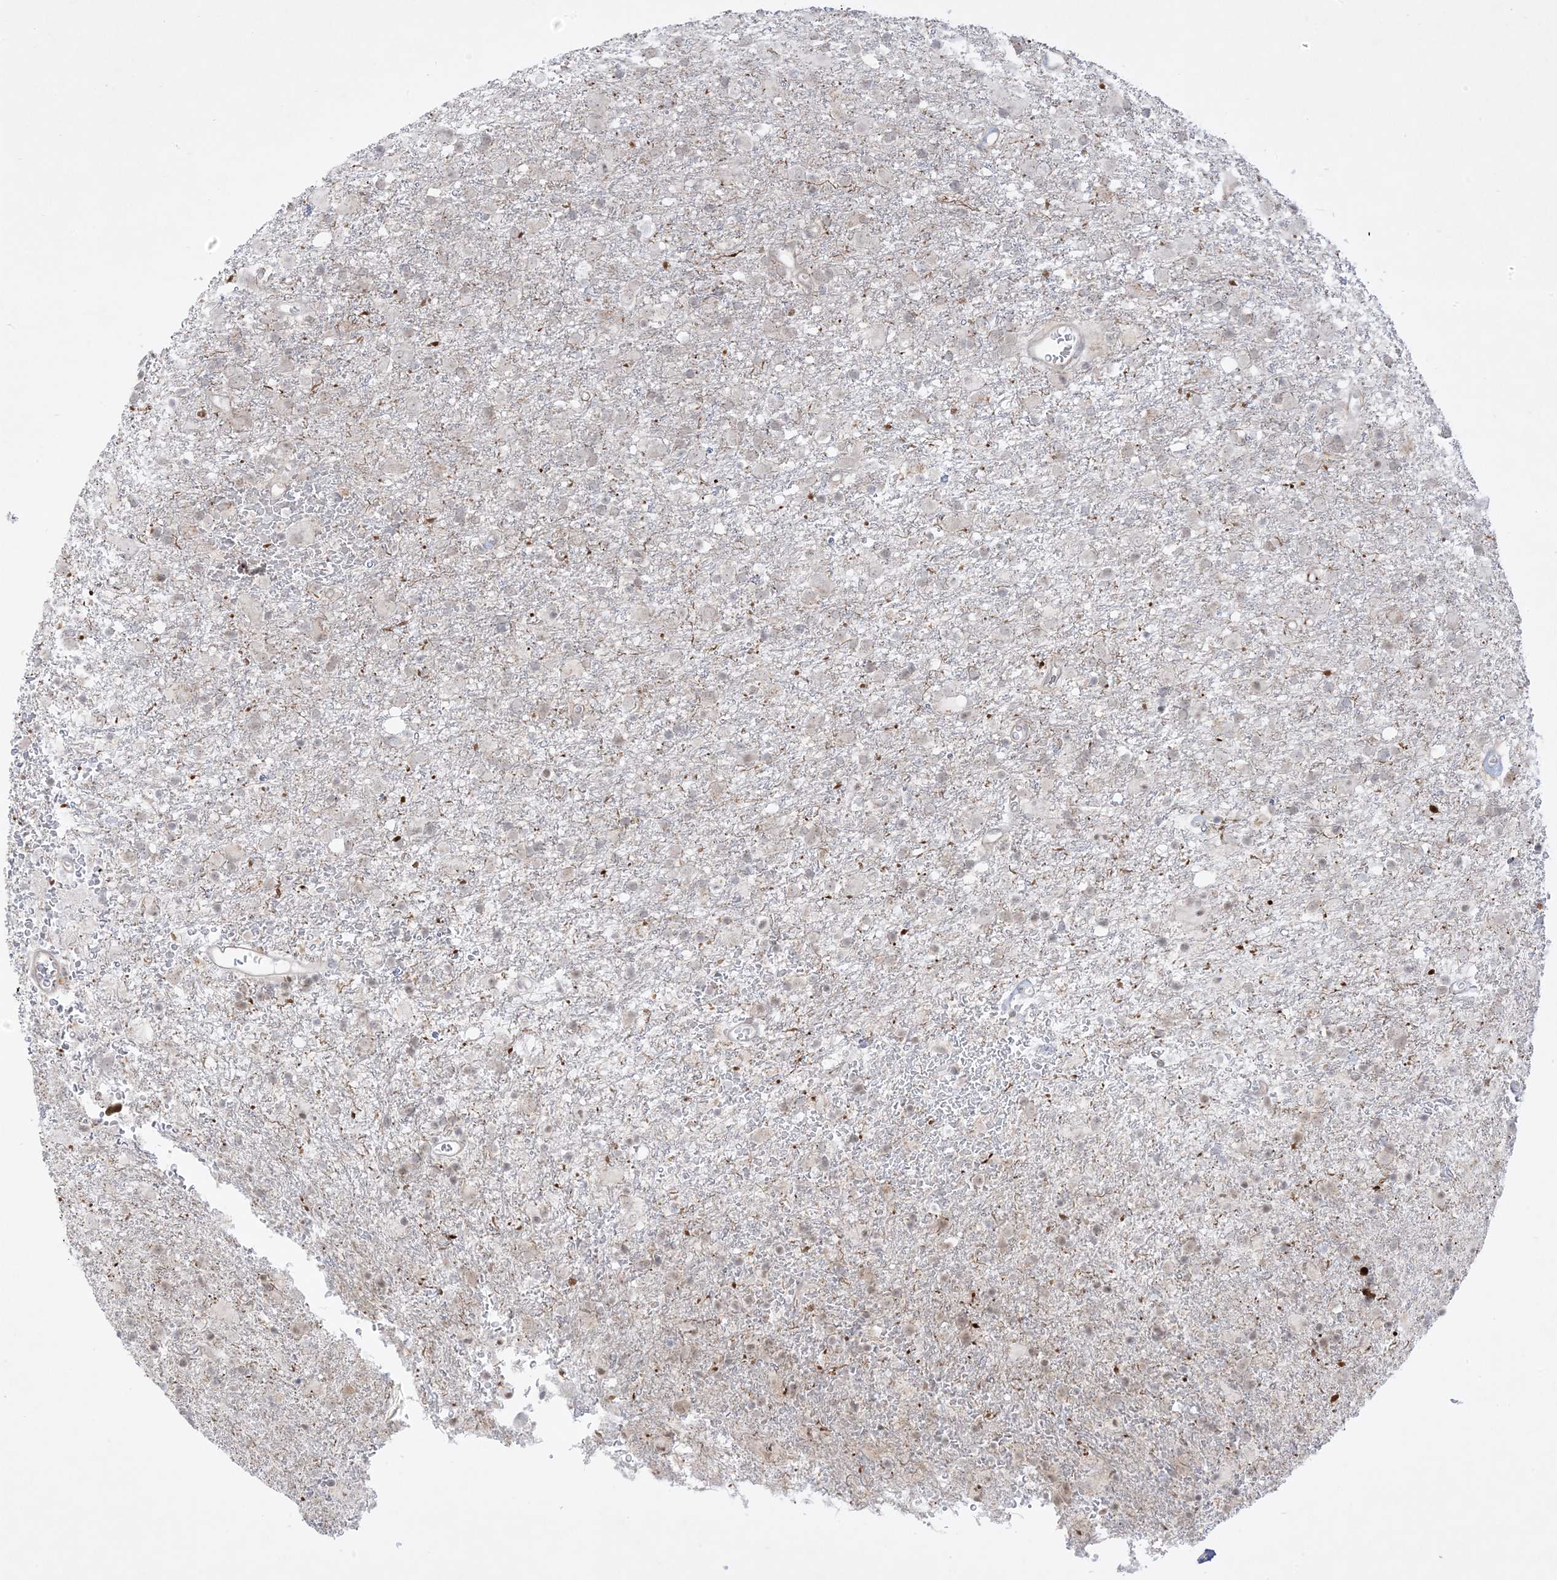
{"staining": {"intensity": "negative", "quantity": "none", "location": "none"}, "tissue": "glioma", "cell_type": "Tumor cells", "image_type": "cancer", "snomed": [{"axis": "morphology", "description": "Glioma, malignant, Low grade"}, {"axis": "topography", "description": "Brain"}], "caption": "IHC of glioma displays no expression in tumor cells. (DAB IHC, high magnification).", "gene": "PTK6", "patient": {"sex": "male", "age": 65}}